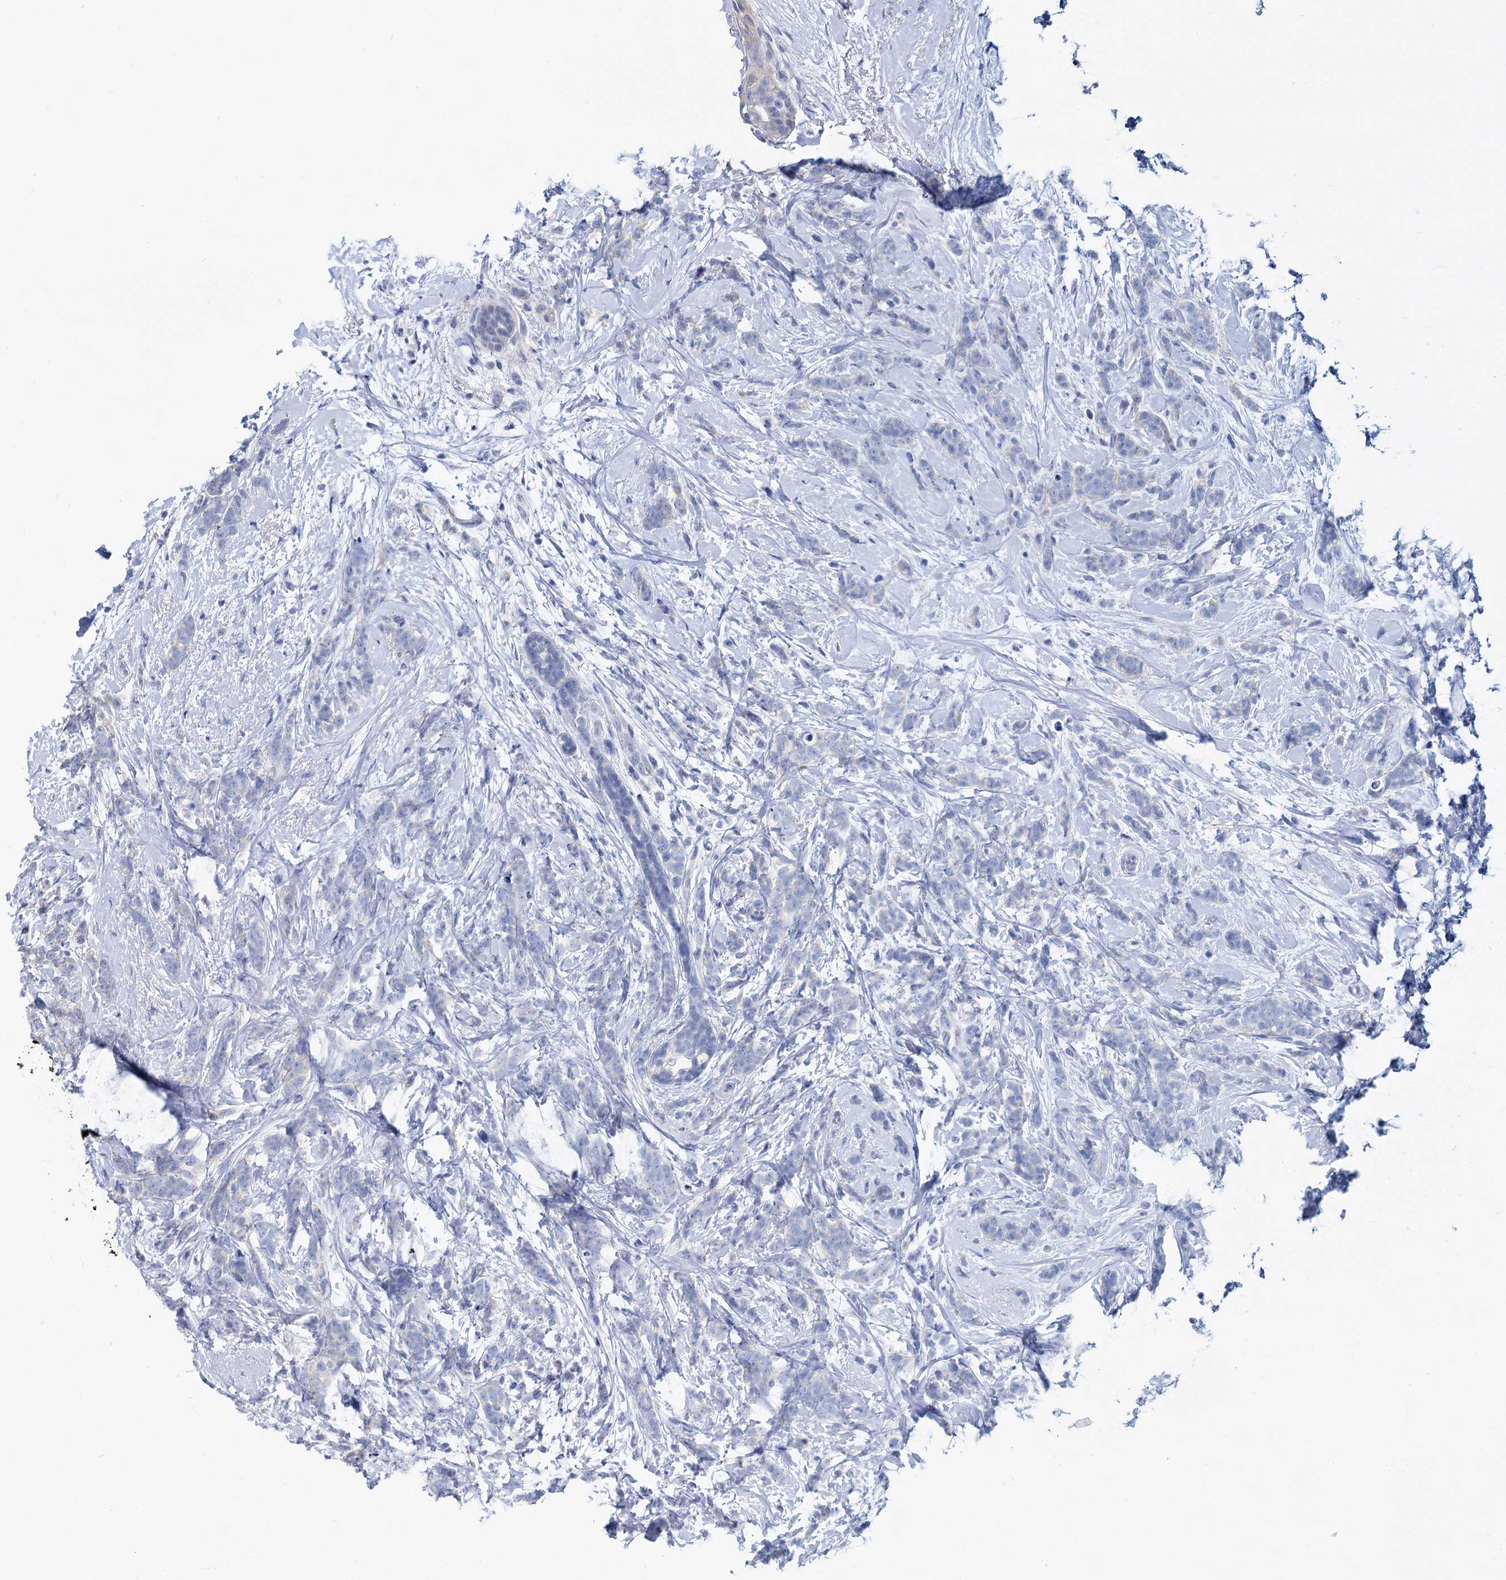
{"staining": {"intensity": "negative", "quantity": "none", "location": "none"}, "tissue": "breast cancer", "cell_type": "Tumor cells", "image_type": "cancer", "snomed": [{"axis": "morphology", "description": "Lobular carcinoma"}, {"axis": "topography", "description": "Breast"}], "caption": "DAB (3,3'-diaminobenzidine) immunohistochemical staining of human breast lobular carcinoma reveals no significant staining in tumor cells.", "gene": "SNX15", "patient": {"sex": "female", "age": 58}}